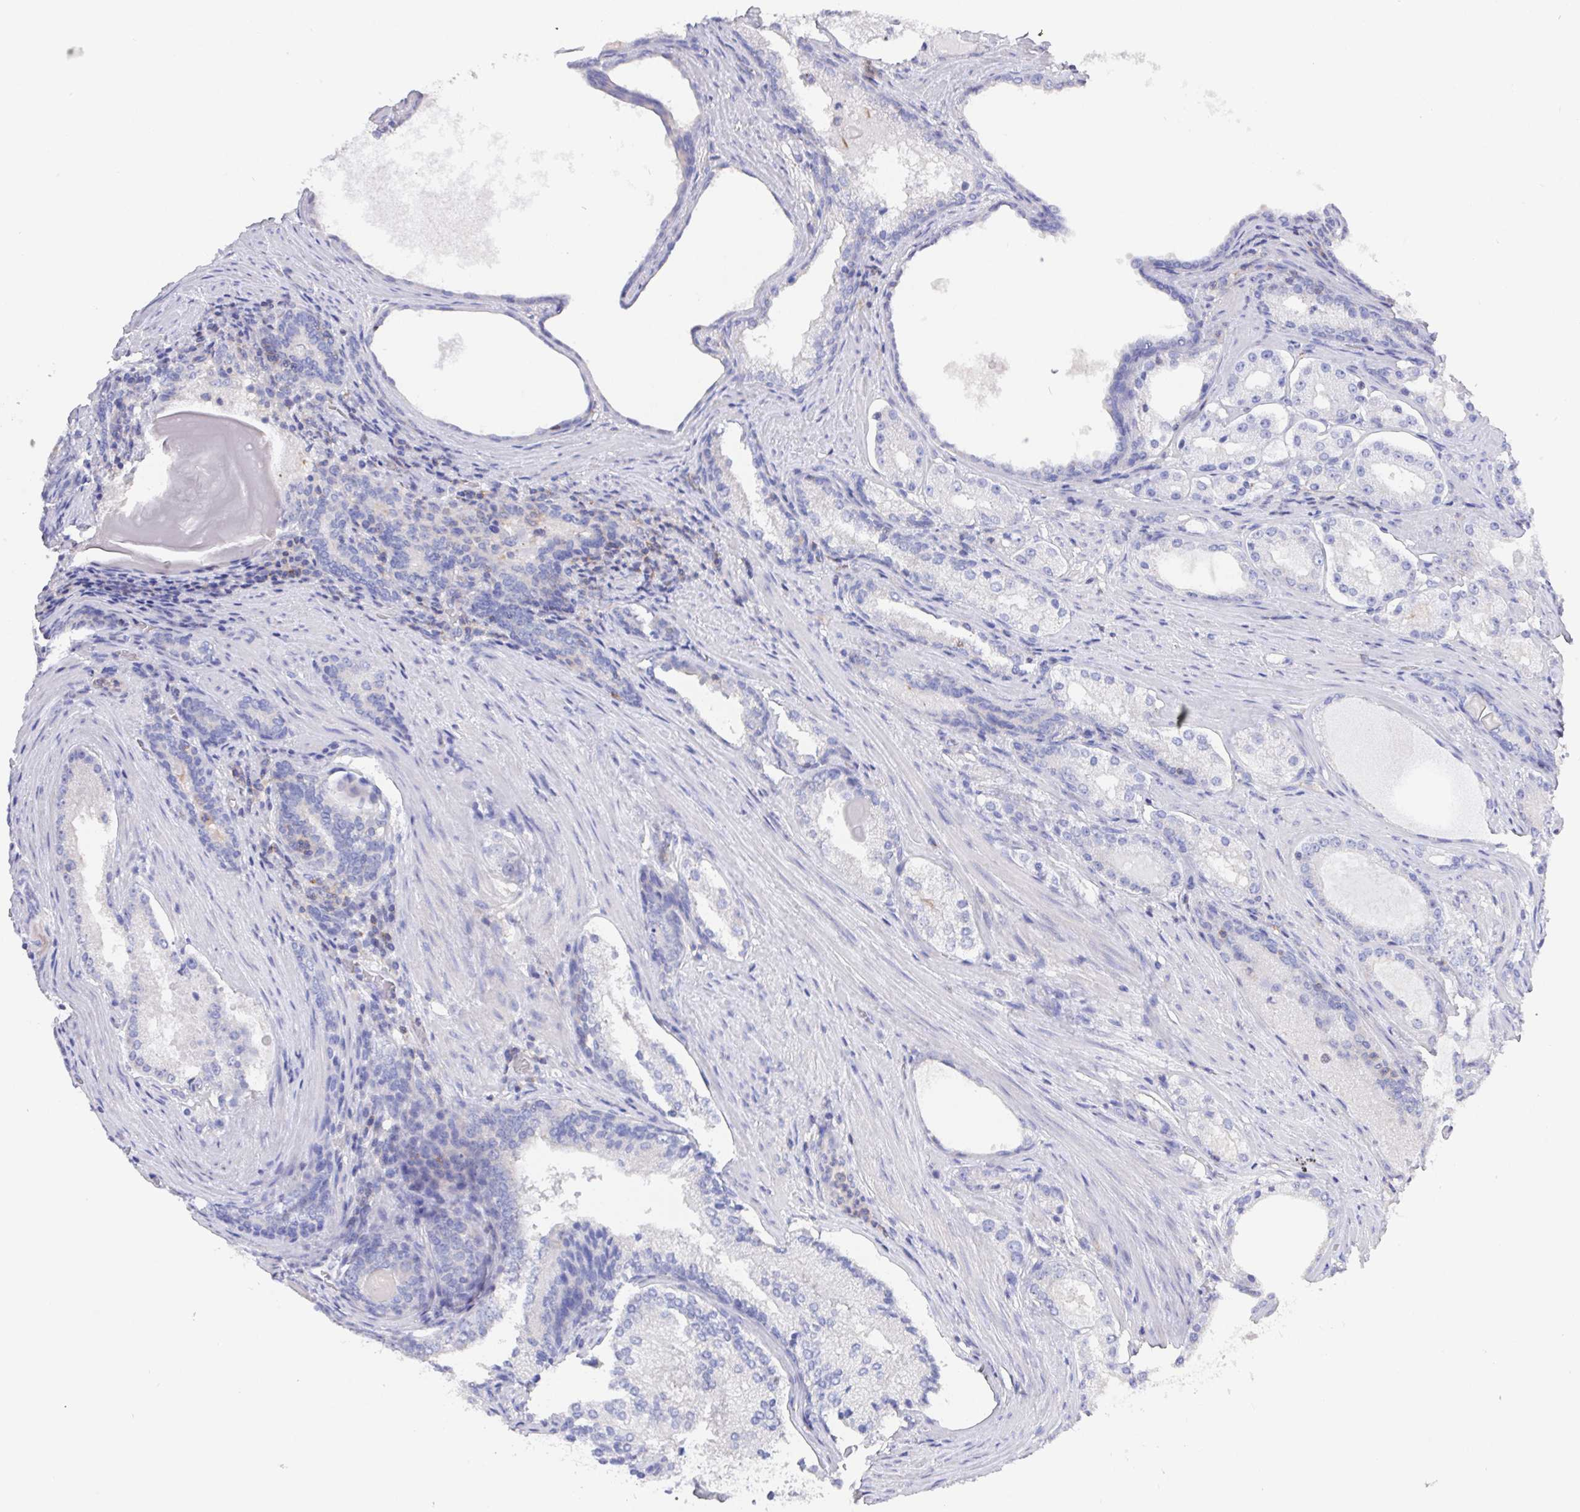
{"staining": {"intensity": "negative", "quantity": "none", "location": "none"}, "tissue": "prostate cancer", "cell_type": "Tumor cells", "image_type": "cancer", "snomed": [{"axis": "morphology", "description": "Adenocarcinoma, Low grade"}, {"axis": "topography", "description": "Prostate"}], "caption": "Photomicrograph shows no significant protein staining in tumor cells of prostate cancer (adenocarcinoma (low-grade)).", "gene": "PRG3", "patient": {"sex": "male", "age": 57}}